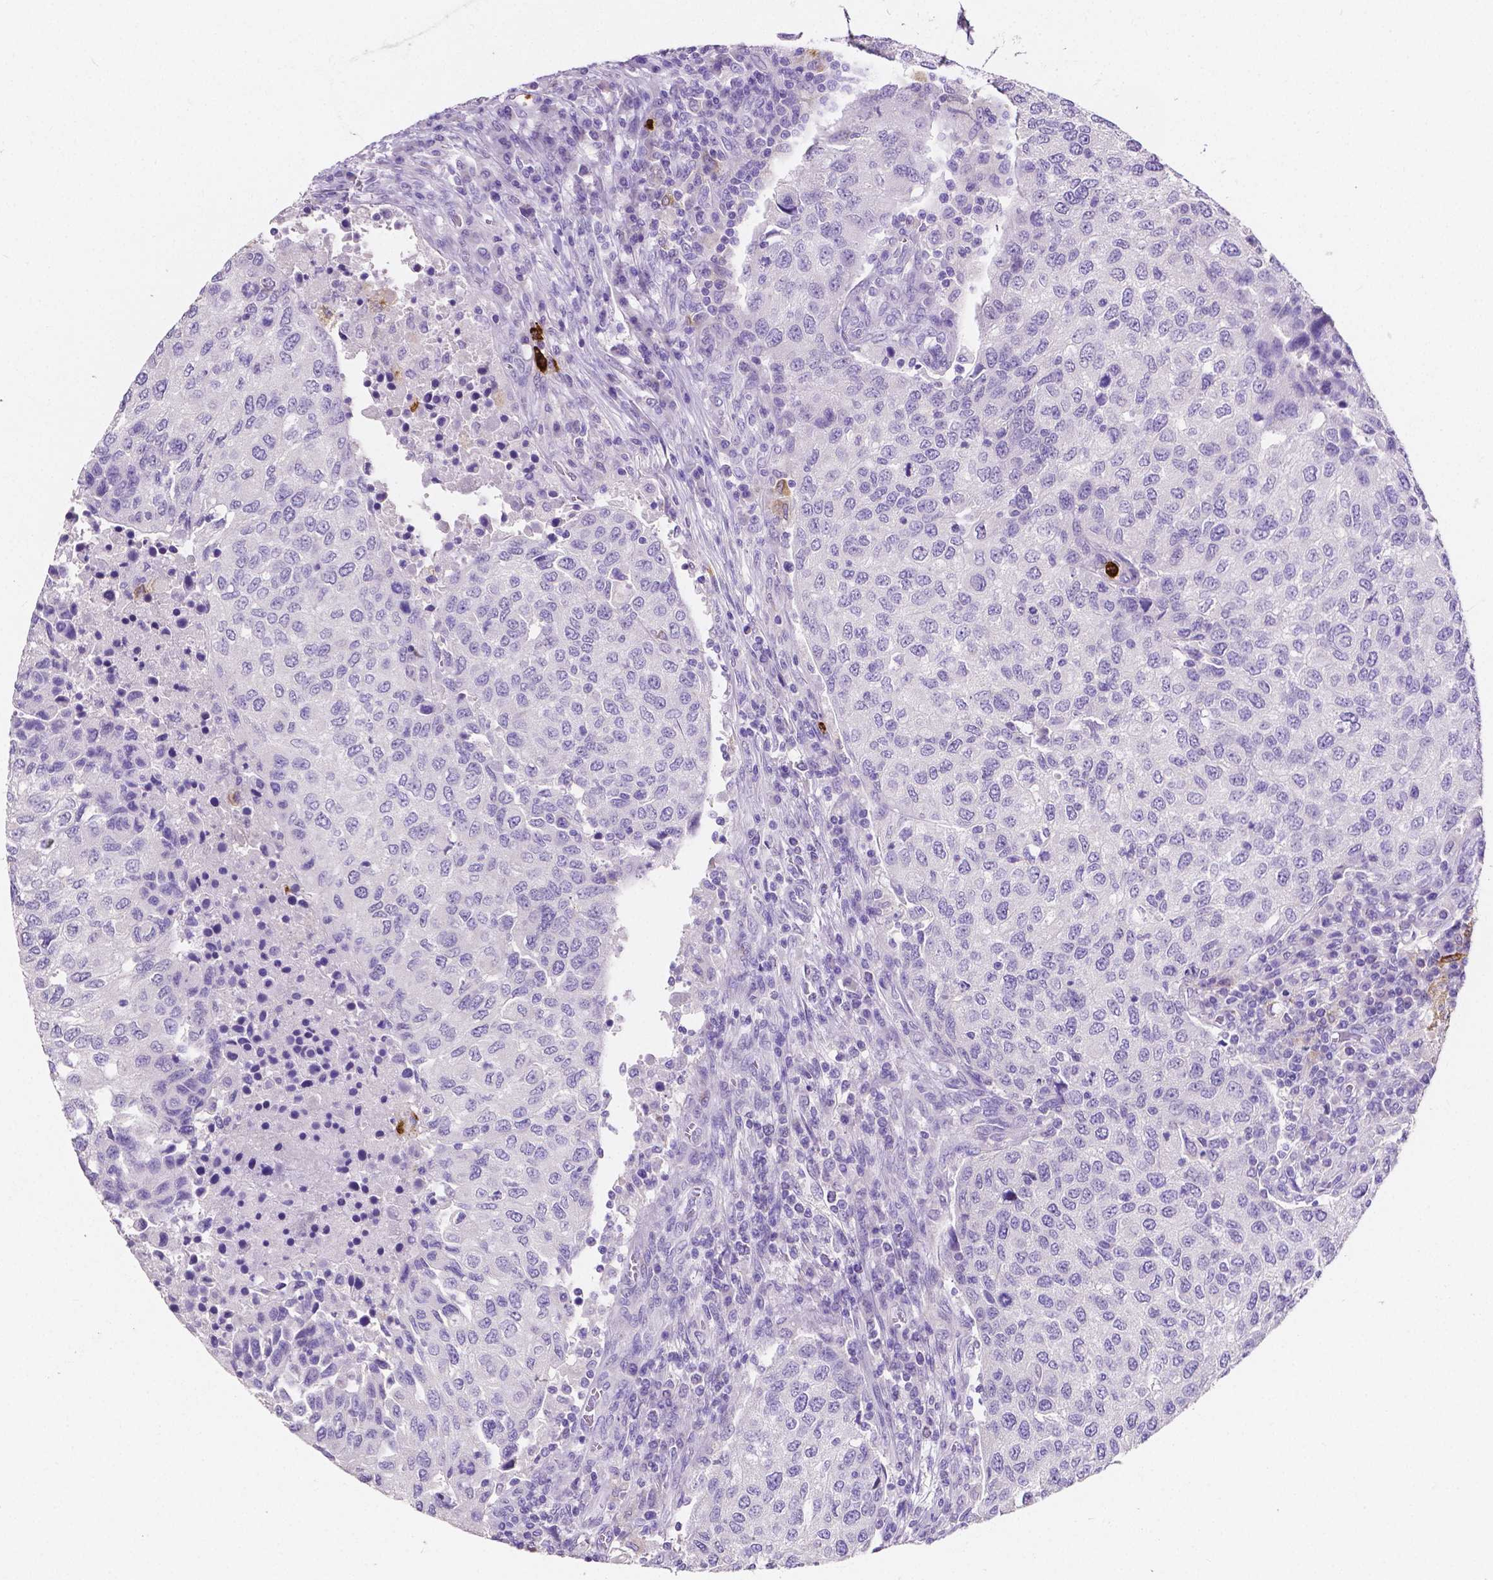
{"staining": {"intensity": "negative", "quantity": "none", "location": "none"}, "tissue": "urothelial cancer", "cell_type": "Tumor cells", "image_type": "cancer", "snomed": [{"axis": "morphology", "description": "Urothelial carcinoma, High grade"}, {"axis": "topography", "description": "Urinary bladder"}], "caption": "Immunohistochemical staining of human urothelial carcinoma (high-grade) displays no significant expression in tumor cells.", "gene": "MMP9", "patient": {"sex": "female", "age": 78}}